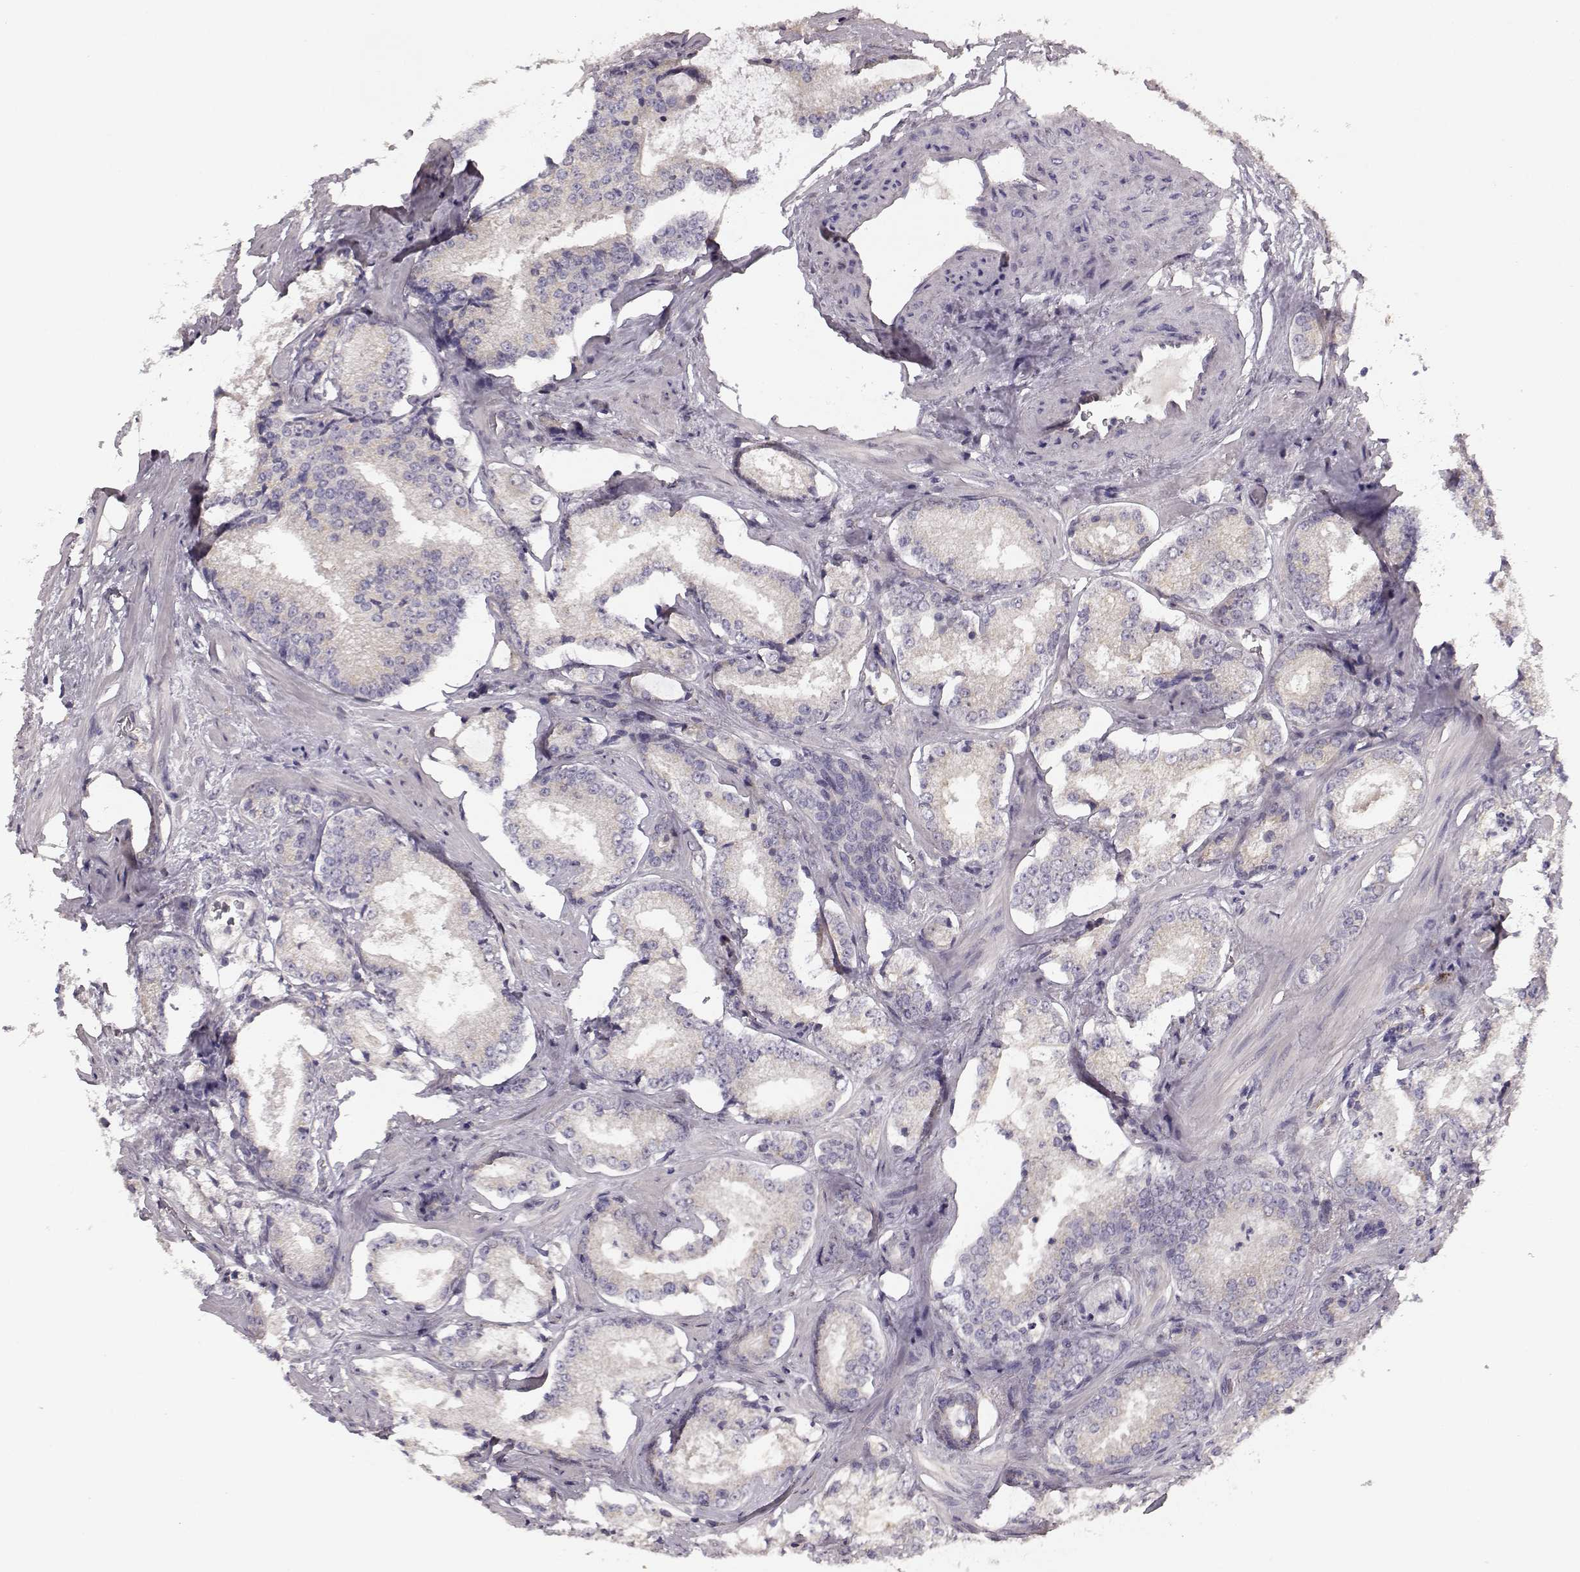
{"staining": {"intensity": "negative", "quantity": "none", "location": "none"}, "tissue": "prostate cancer", "cell_type": "Tumor cells", "image_type": "cancer", "snomed": [{"axis": "morphology", "description": "Adenocarcinoma, Low grade"}, {"axis": "topography", "description": "Prostate"}], "caption": "A high-resolution micrograph shows immunohistochemistry (IHC) staining of prostate low-grade adenocarcinoma, which displays no significant expression in tumor cells. The staining was performed using DAB to visualize the protein expression in brown, while the nuclei were stained in blue with hematoxylin (Magnification: 20x).", "gene": "GHR", "patient": {"sex": "male", "age": 56}}